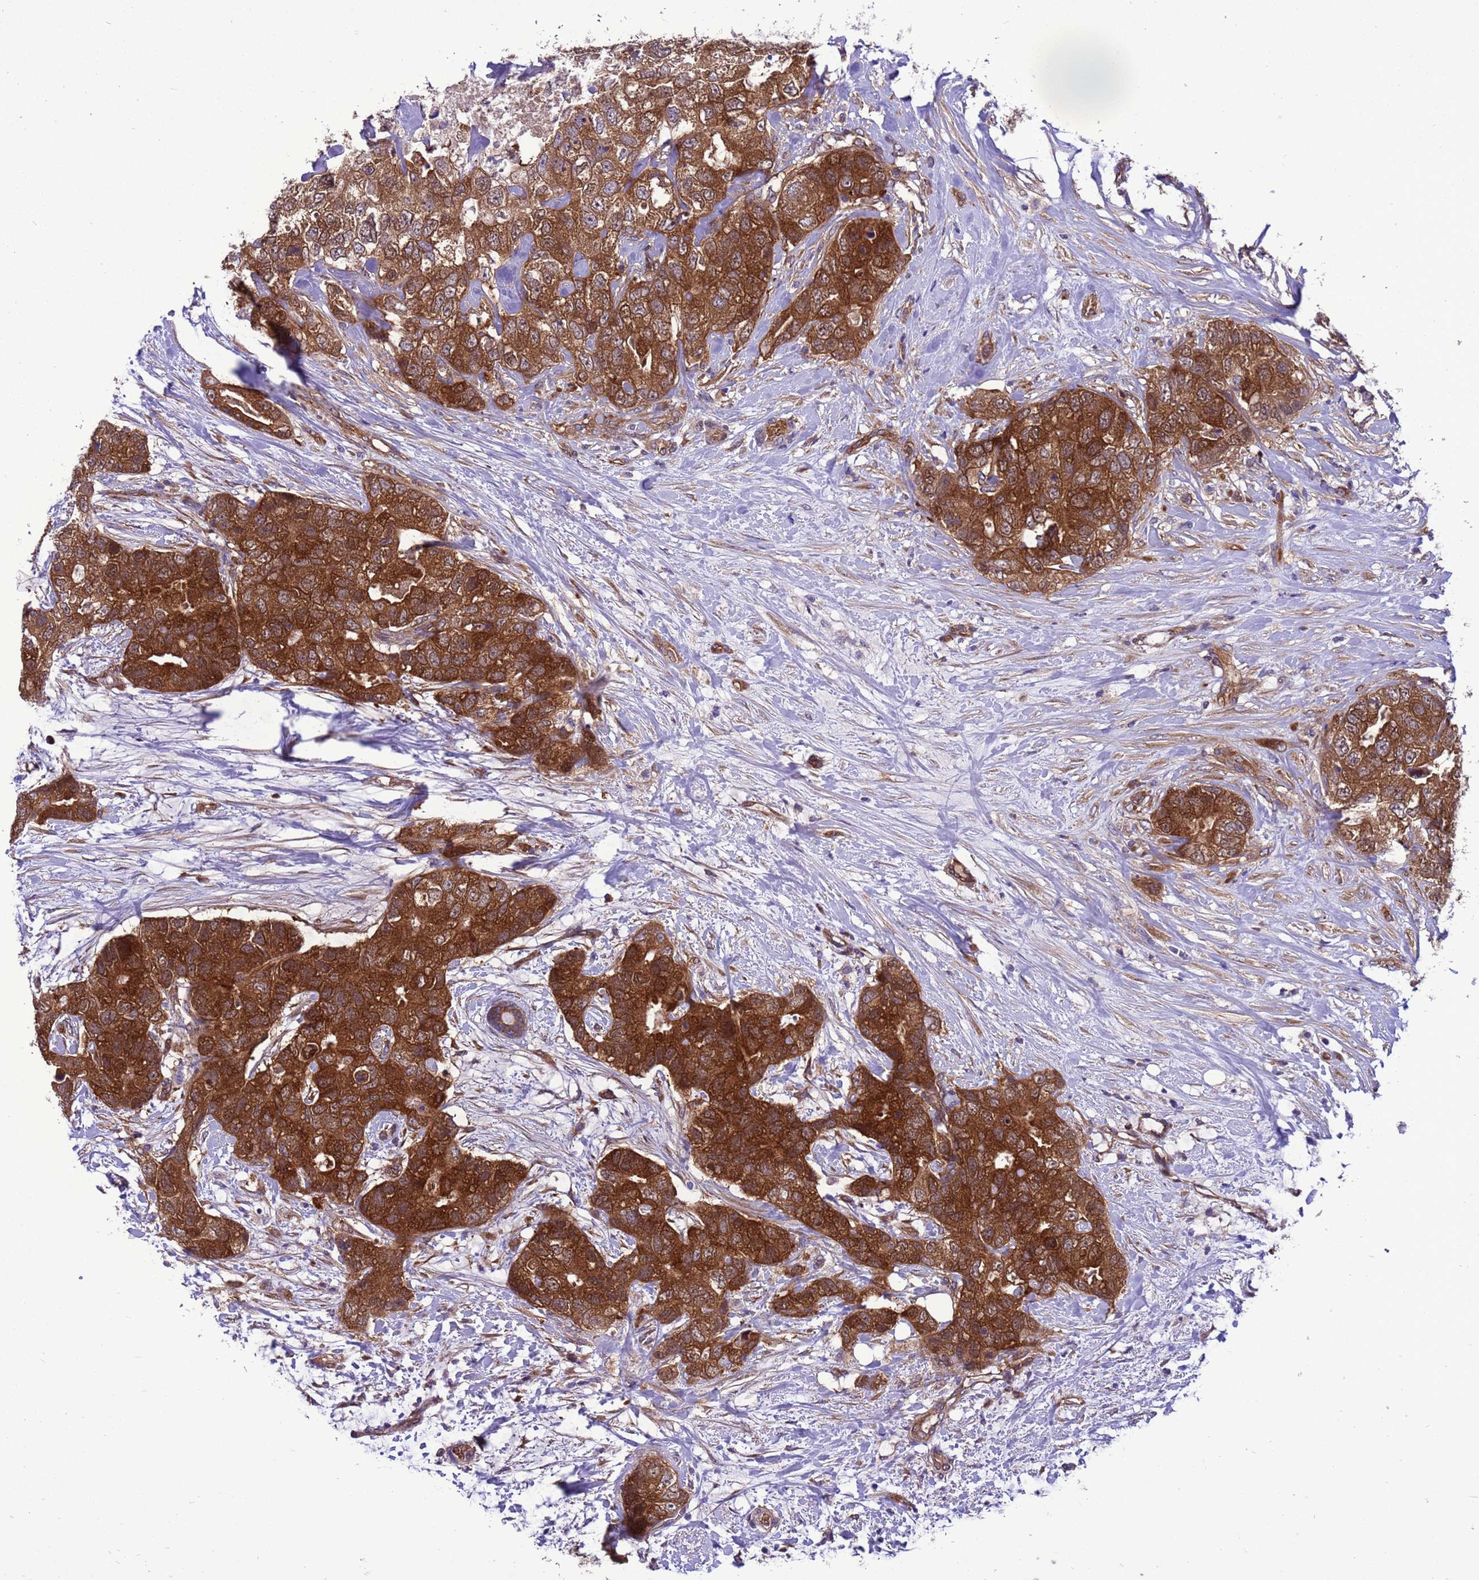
{"staining": {"intensity": "strong", "quantity": ">75%", "location": "cytoplasmic/membranous"}, "tissue": "breast cancer", "cell_type": "Tumor cells", "image_type": "cancer", "snomed": [{"axis": "morphology", "description": "Duct carcinoma"}, {"axis": "topography", "description": "Breast"}], "caption": "Protein expression analysis of human intraductal carcinoma (breast) reveals strong cytoplasmic/membranous staining in approximately >75% of tumor cells.", "gene": "RABEP2", "patient": {"sex": "female", "age": 62}}